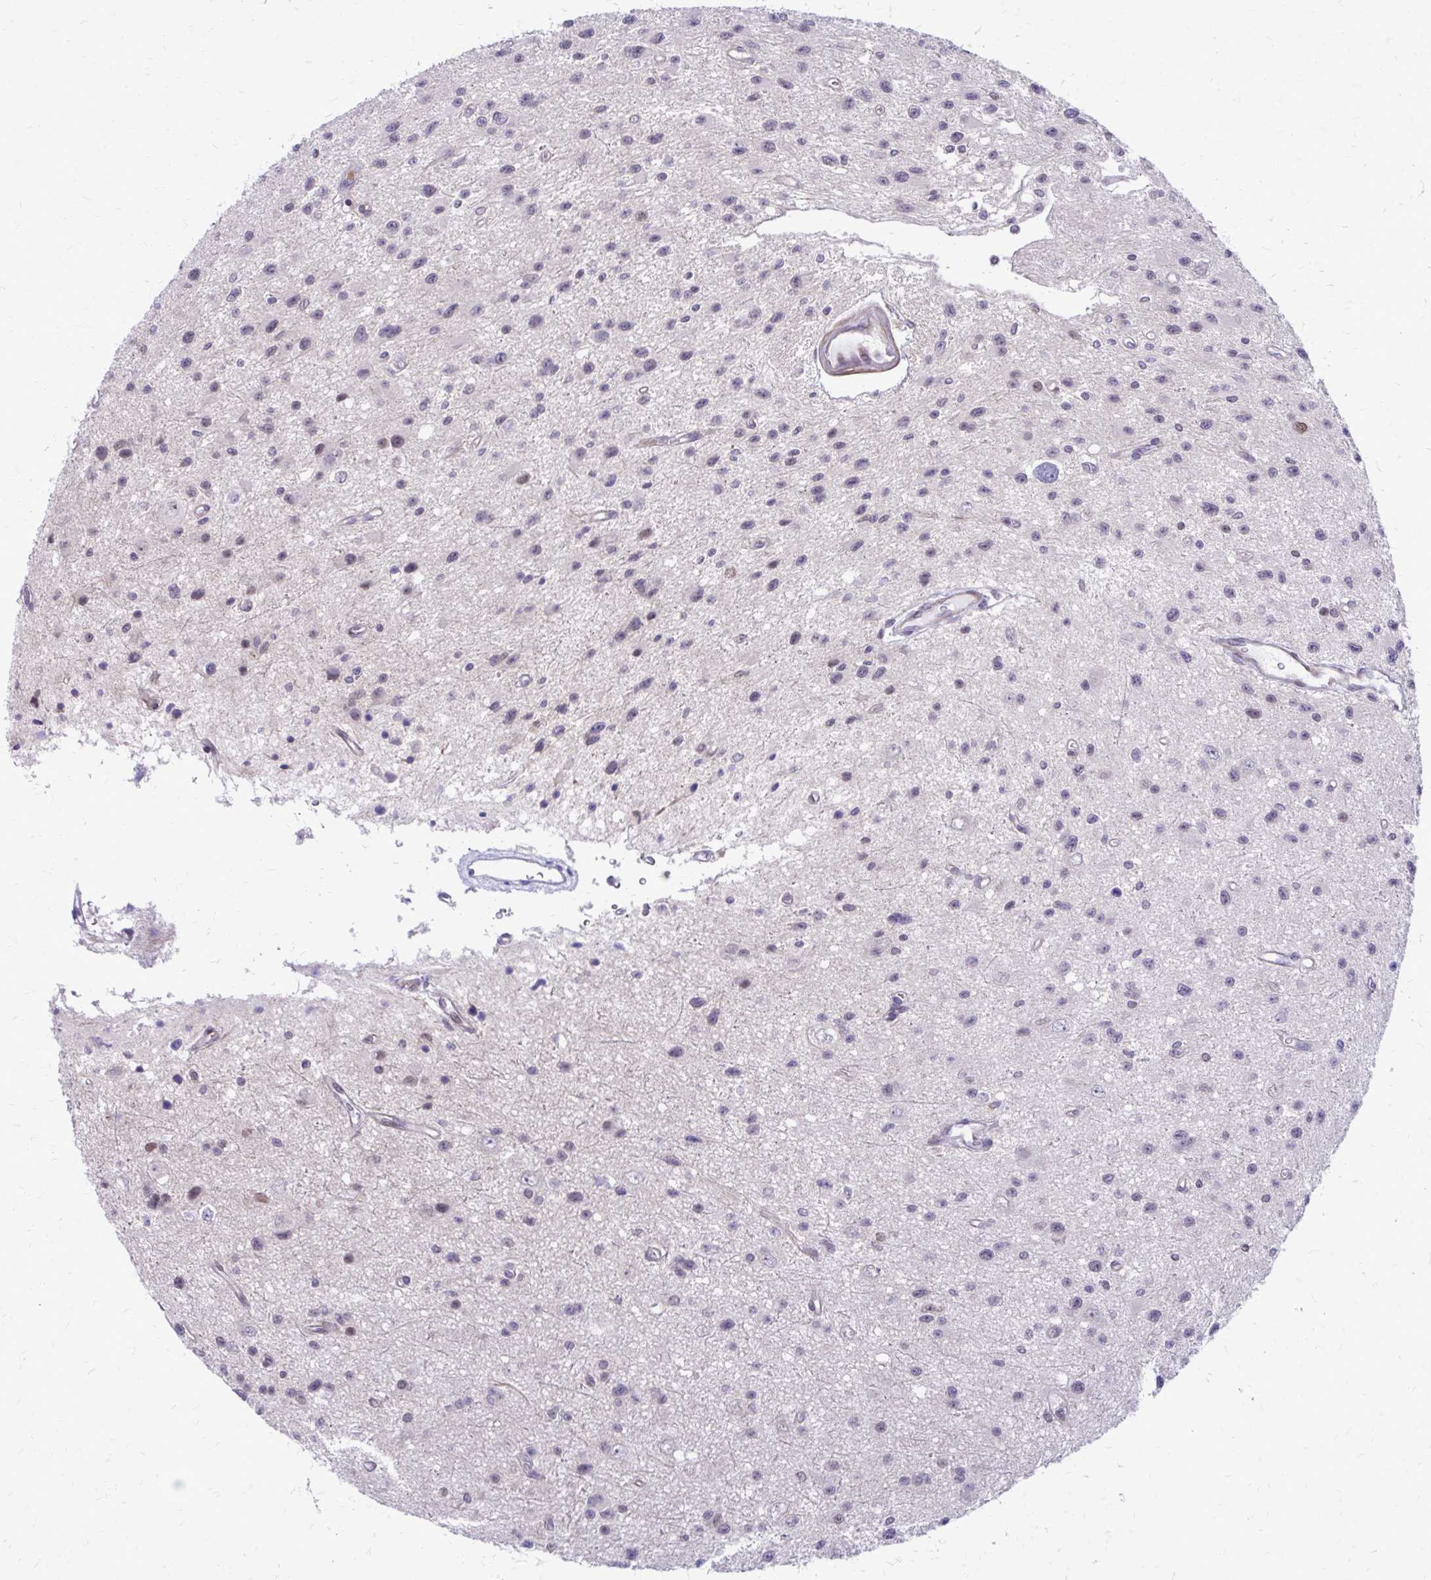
{"staining": {"intensity": "weak", "quantity": "<25%", "location": "nuclear"}, "tissue": "glioma", "cell_type": "Tumor cells", "image_type": "cancer", "snomed": [{"axis": "morphology", "description": "Glioma, malignant, Low grade"}, {"axis": "topography", "description": "Brain"}], "caption": "High magnification brightfield microscopy of glioma stained with DAB (brown) and counterstained with hematoxylin (blue): tumor cells show no significant positivity. (Brightfield microscopy of DAB immunohistochemistry (IHC) at high magnification).", "gene": "ANKRD30B", "patient": {"sex": "male", "age": 43}}